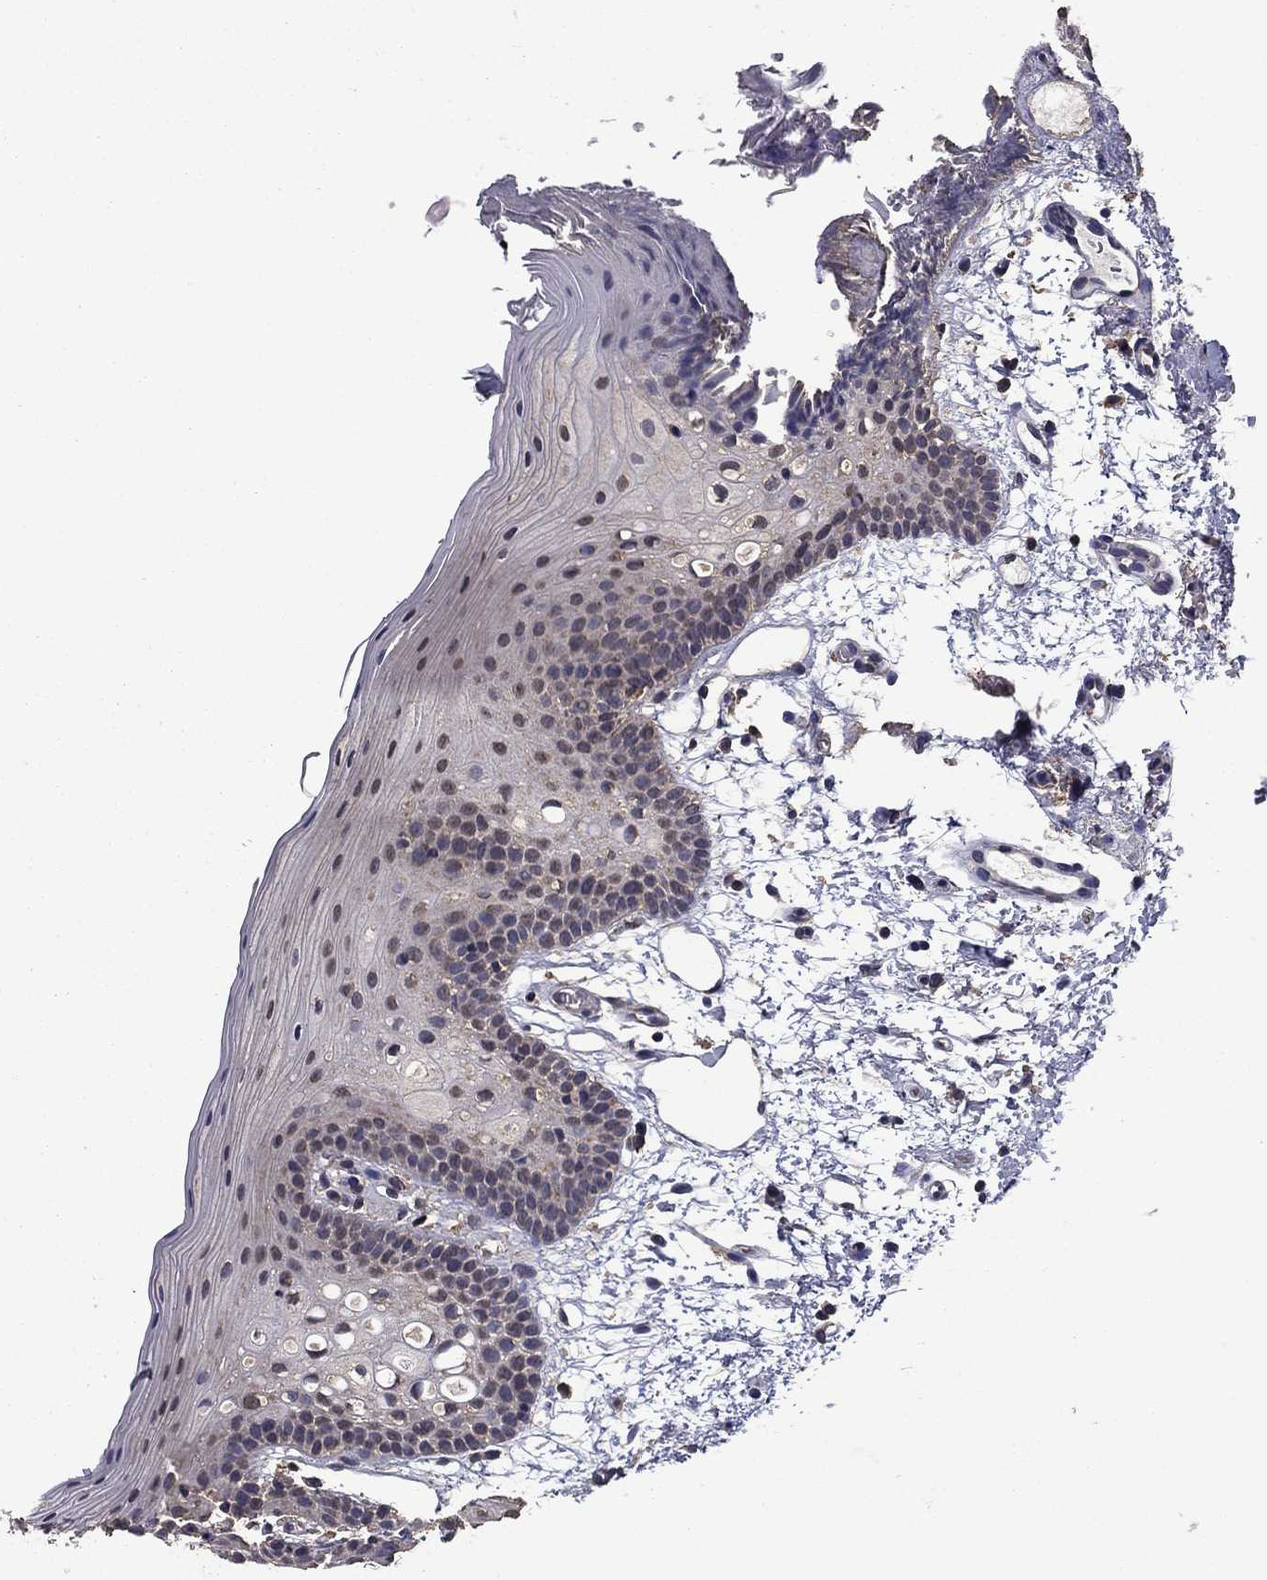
{"staining": {"intensity": "negative", "quantity": "none", "location": "none"}, "tissue": "oral mucosa", "cell_type": "Squamous epithelial cells", "image_type": "normal", "snomed": [{"axis": "morphology", "description": "Normal tissue, NOS"}, {"axis": "topography", "description": "Oral tissue"}, {"axis": "topography", "description": "Tounge, NOS"}], "caption": "Image shows no significant protein positivity in squamous epithelial cells of unremarkable oral mucosa. Nuclei are stained in blue.", "gene": "MFAP3L", "patient": {"sex": "female", "age": 83}}